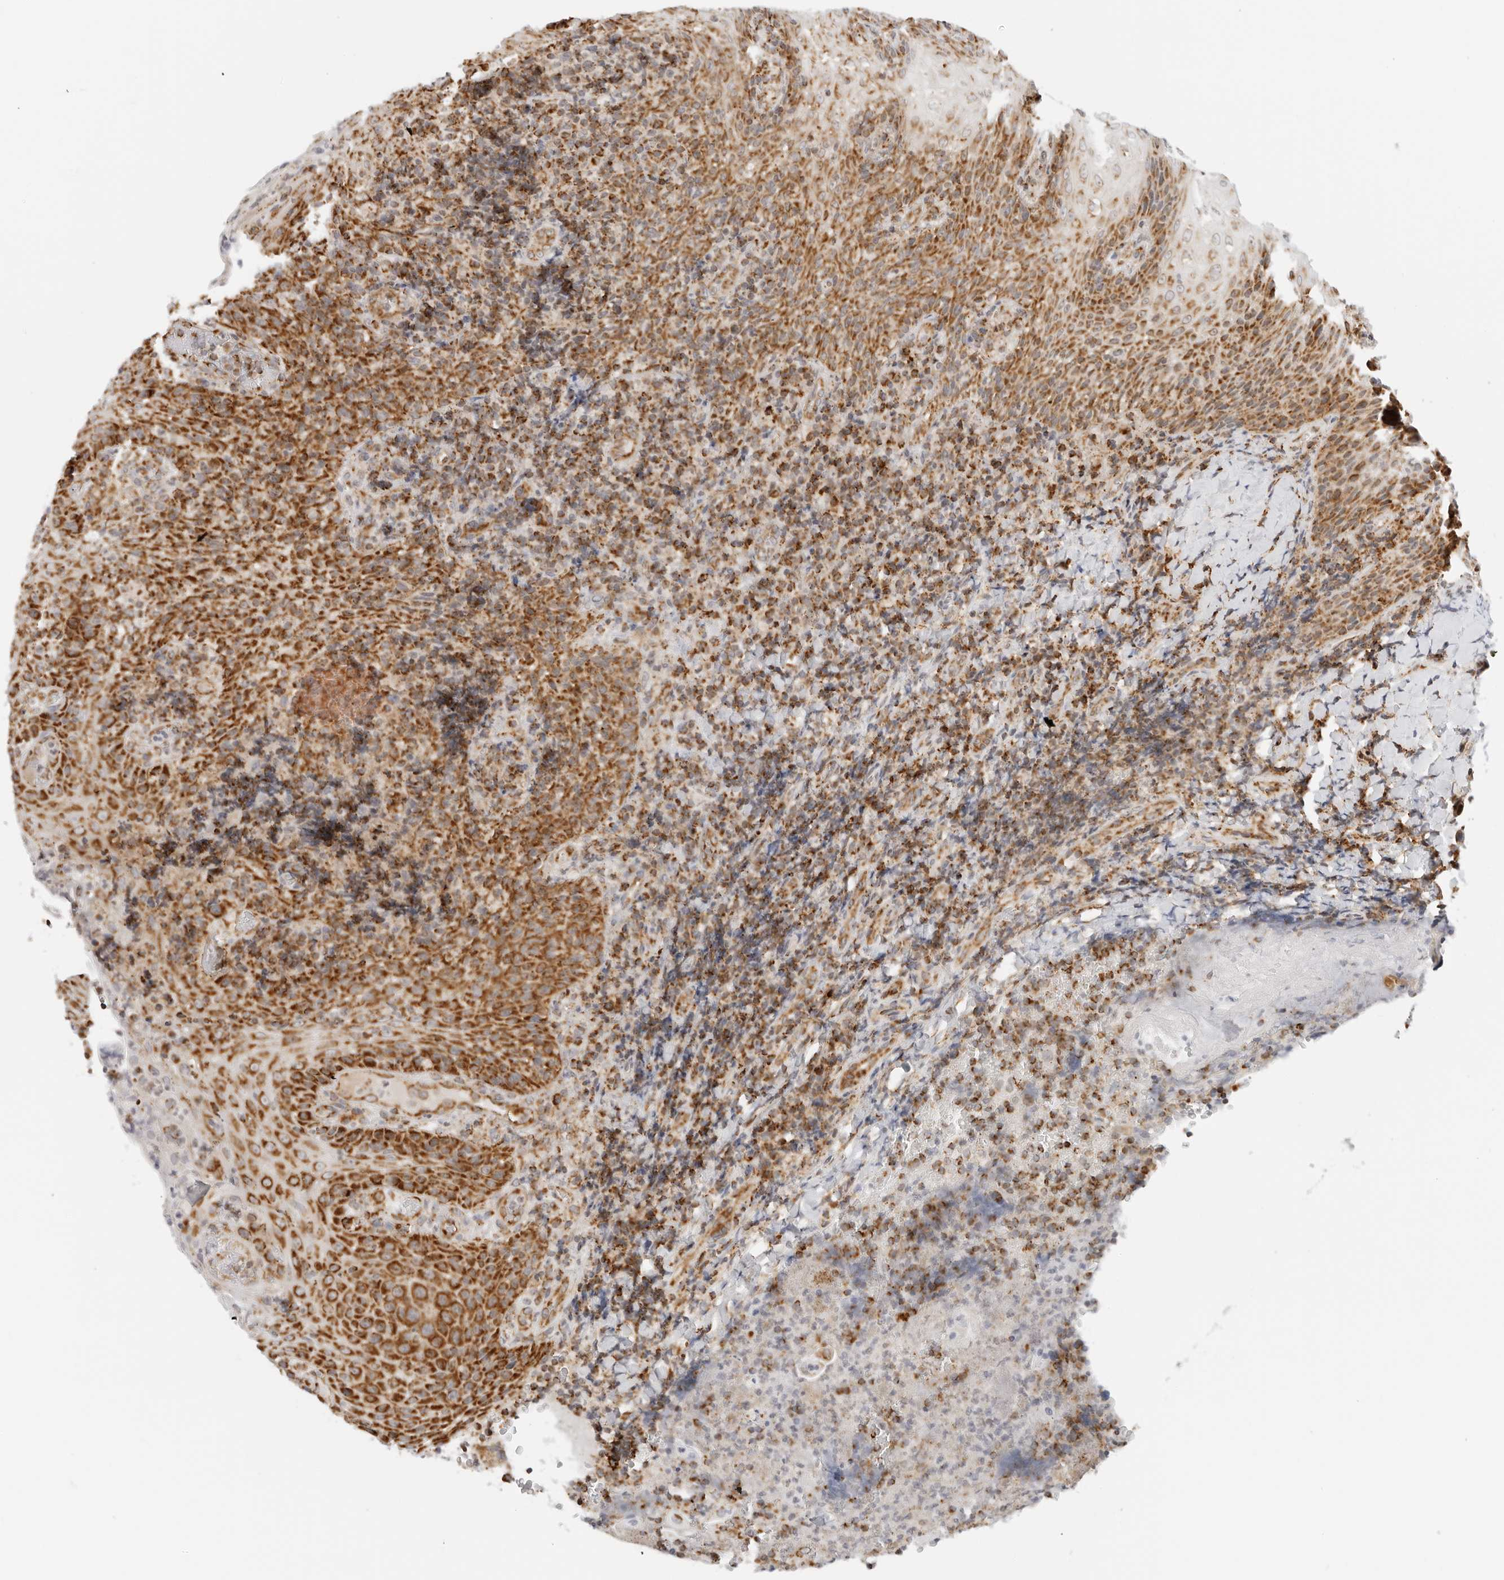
{"staining": {"intensity": "strong", "quantity": "25%-75%", "location": "cytoplasmic/membranous"}, "tissue": "tonsil", "cell_type": "Germinal center cells", "image_type": "normal", "snomed": [{"axis": "morphology", "description": "Normal tissue, NOS"}, {"axis": "topography", "description": "Tonsil"}], "caption": "Normal tonsil demonstrates strong cytoplasmic/membranous staining in approximately 25%-75% of germinal center cells, visualized by immunohistochemistry. (IHC, brightfield microscopy, high magnification).", "gene": "RC3H1", "patient": {"sex": "male", "age": 37}}